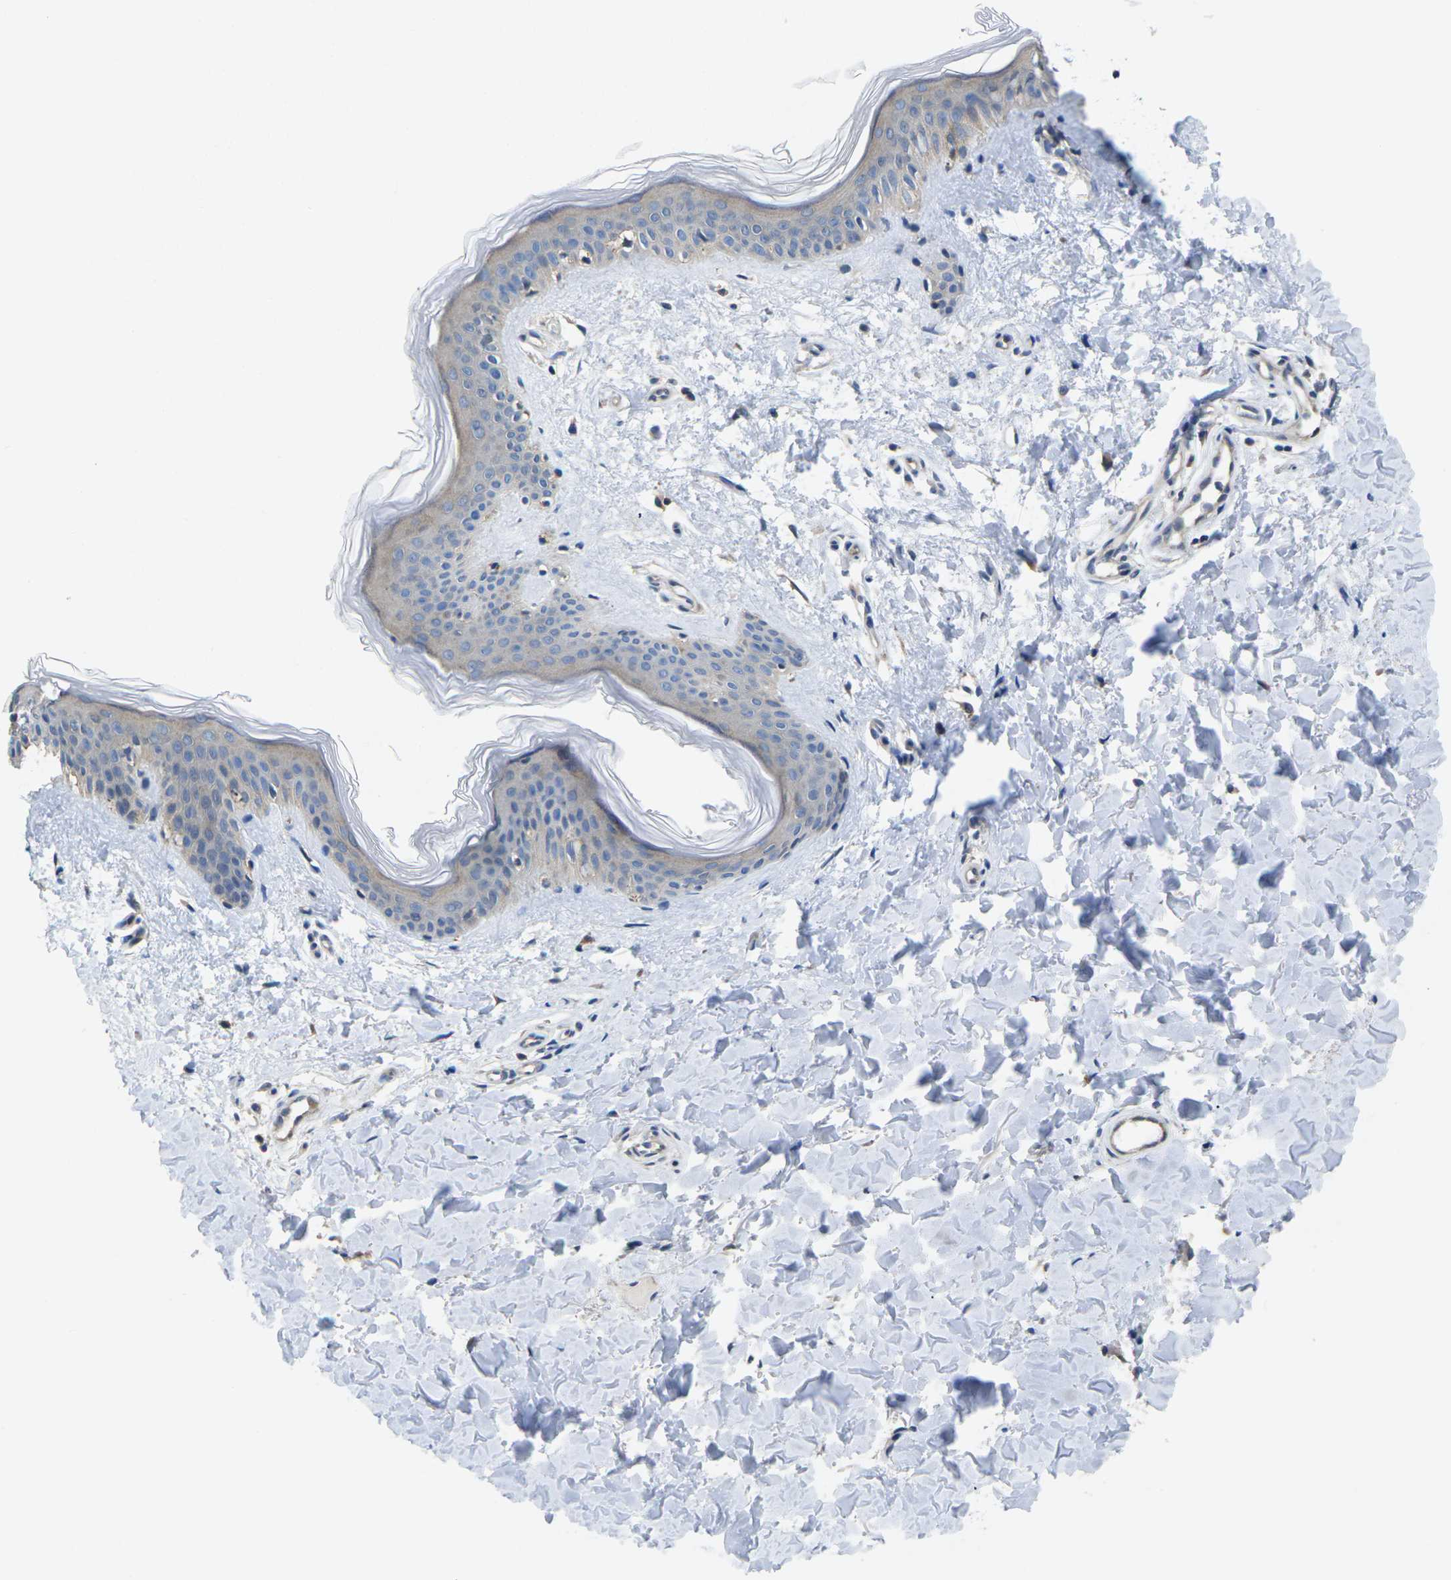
{"staining": {"intensity": "weak", "quantity": "25%-75%", "location": "cytoplasmic/membranous"}, "tissue": "skin", "cell_type": "Fibroblasts", "image_type": "normal", "snomed": [{"axis": "morphology", "description": "Normal tissue, NOS"}, {"axis": "topography", "description": "Skin"}], "caption": "Protein positivity by immunohistochemistry (IHC) demonstrates weak cytoplasmic/membranous expression in approximately 25%-75% of fibroblasts in normal skin.", "gene": "TMCC2", "patient": {"sex": "female", "age": 41}}